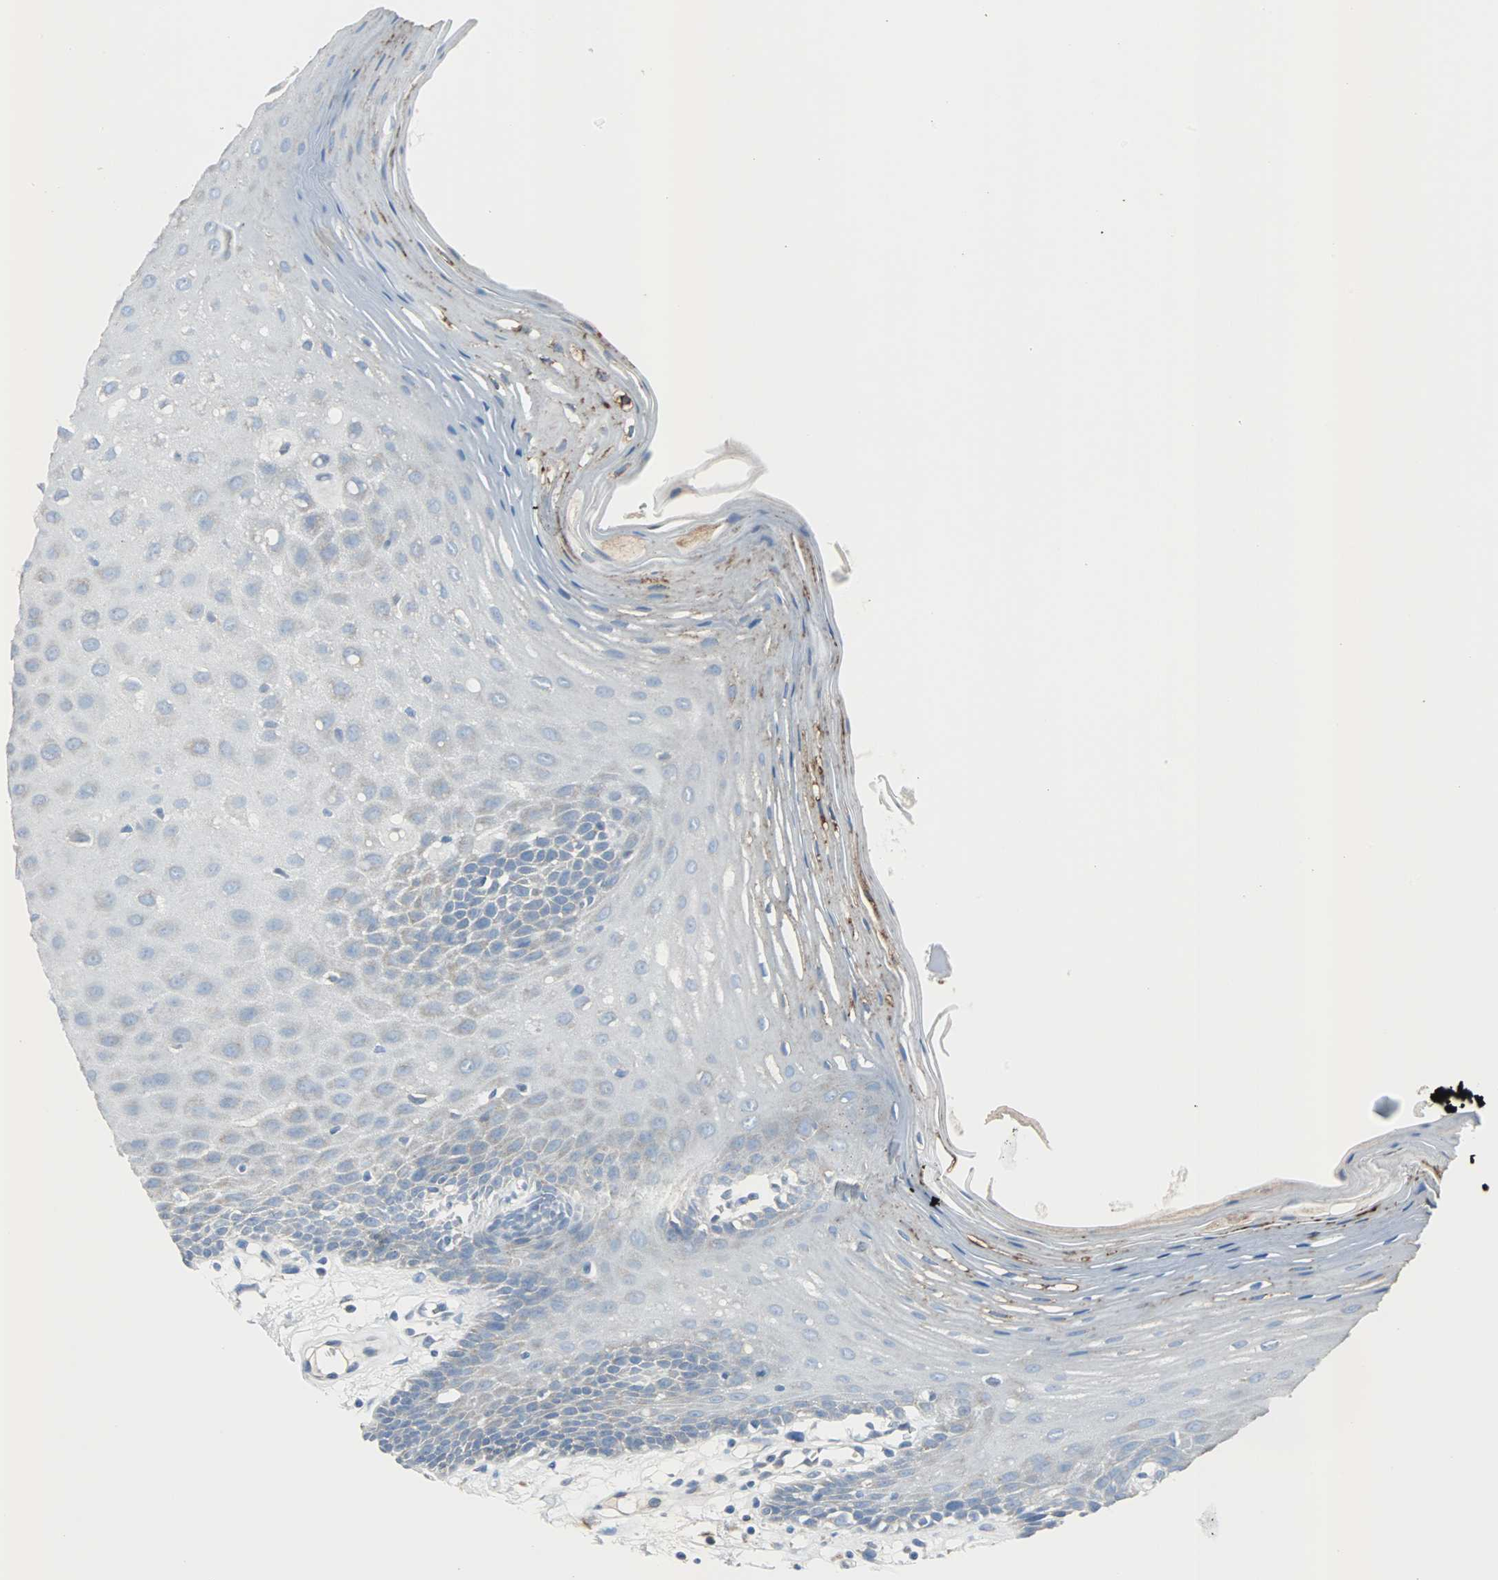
{"staining": {"intensity": "moderate", "quantity": "<25%", "location": "cytoplasmic/membranous"}, "tissue": "oral mucosa", "cell_type": "Squamous epithelial cells", "image_type": "normal", "snomed": [{"axis": "morphology", "description": "Normal tissue, NOS"}, {"axis": "morphology", "description": "Squamous cell carcinoma, NOS"}, {"axis": "topography", "description": "Skeletal muscle"}, {"axis": "topography", "description": "Oral tissue"}, {"axis": "topography", "description": "Head-Neck"}], "caption": "The image displays immunohistochemical staining of normal oral mucosa. There is moderate cytoplasmic/membranous expression is present in about <25% of squamous epithelial cells.", "gene": "PDIA4", "patient": {"sex": "male", "age": 71}}